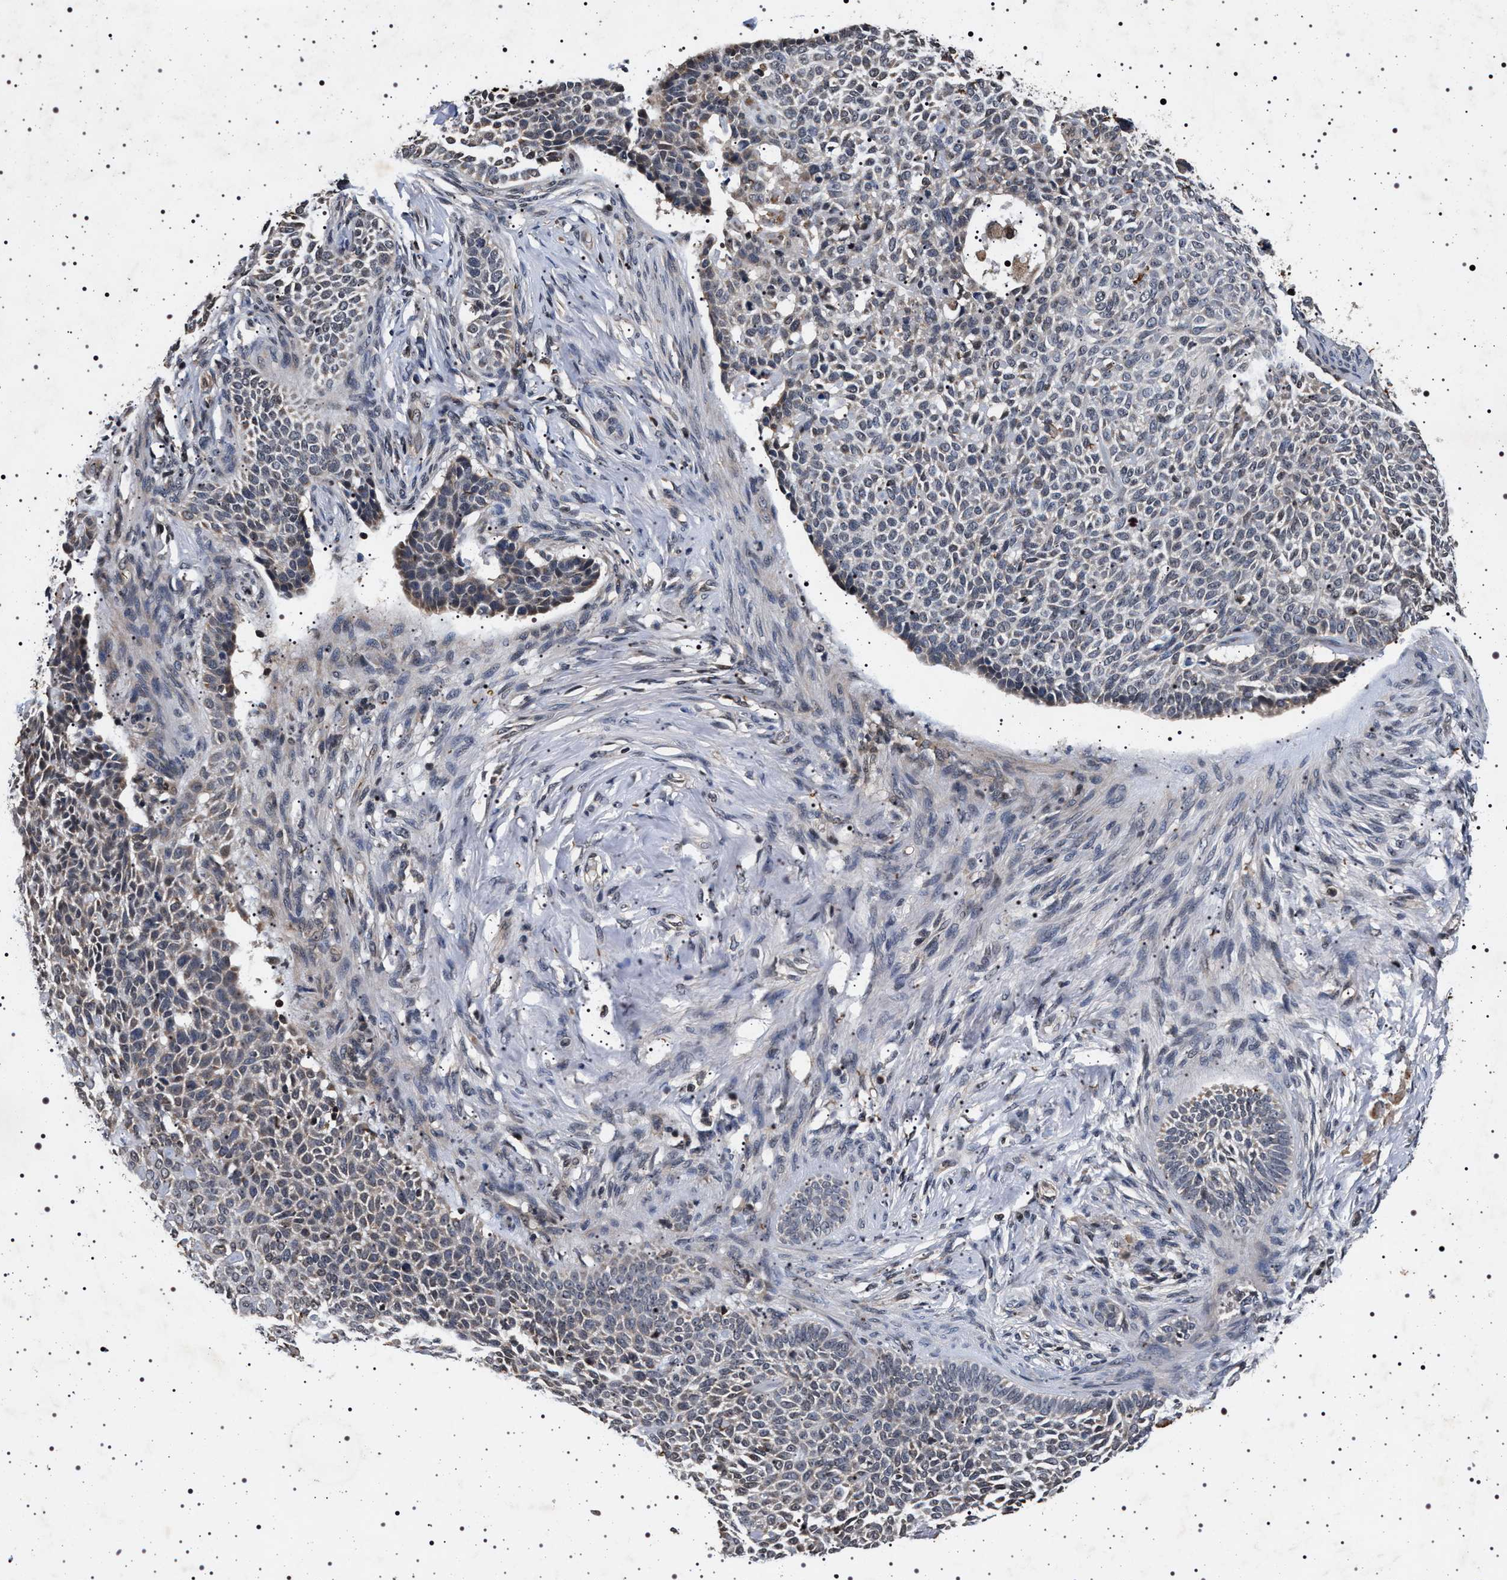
{"staining": {"intensity": "negative", "quantity": "none", "location": "none"}, "tissue": "skin cancer", "cell_type": "Tumor cells", "image_type": "cancer", "snomed": [{"axis": "morphology", "description": "Normal tissue, NOS"}, {"axis": "morphology", "description": "Basal cell carcinoma"}, {"axis": "topography", "description": "Skin"}], "caption": "High magnification brightfield microscopy of skin basal cell carcinoma stained with DAB (brown) and counterstained with hematoxylin (blue): tumor cells show no significant expression. (DAB (3,3'-diaminobenzidine) immunohistochemistry (IHC) visualized using brightfield microscopy, high magnification).", "gene": "CDKN1B", "patient": {"sex": "male", "age": 87}}